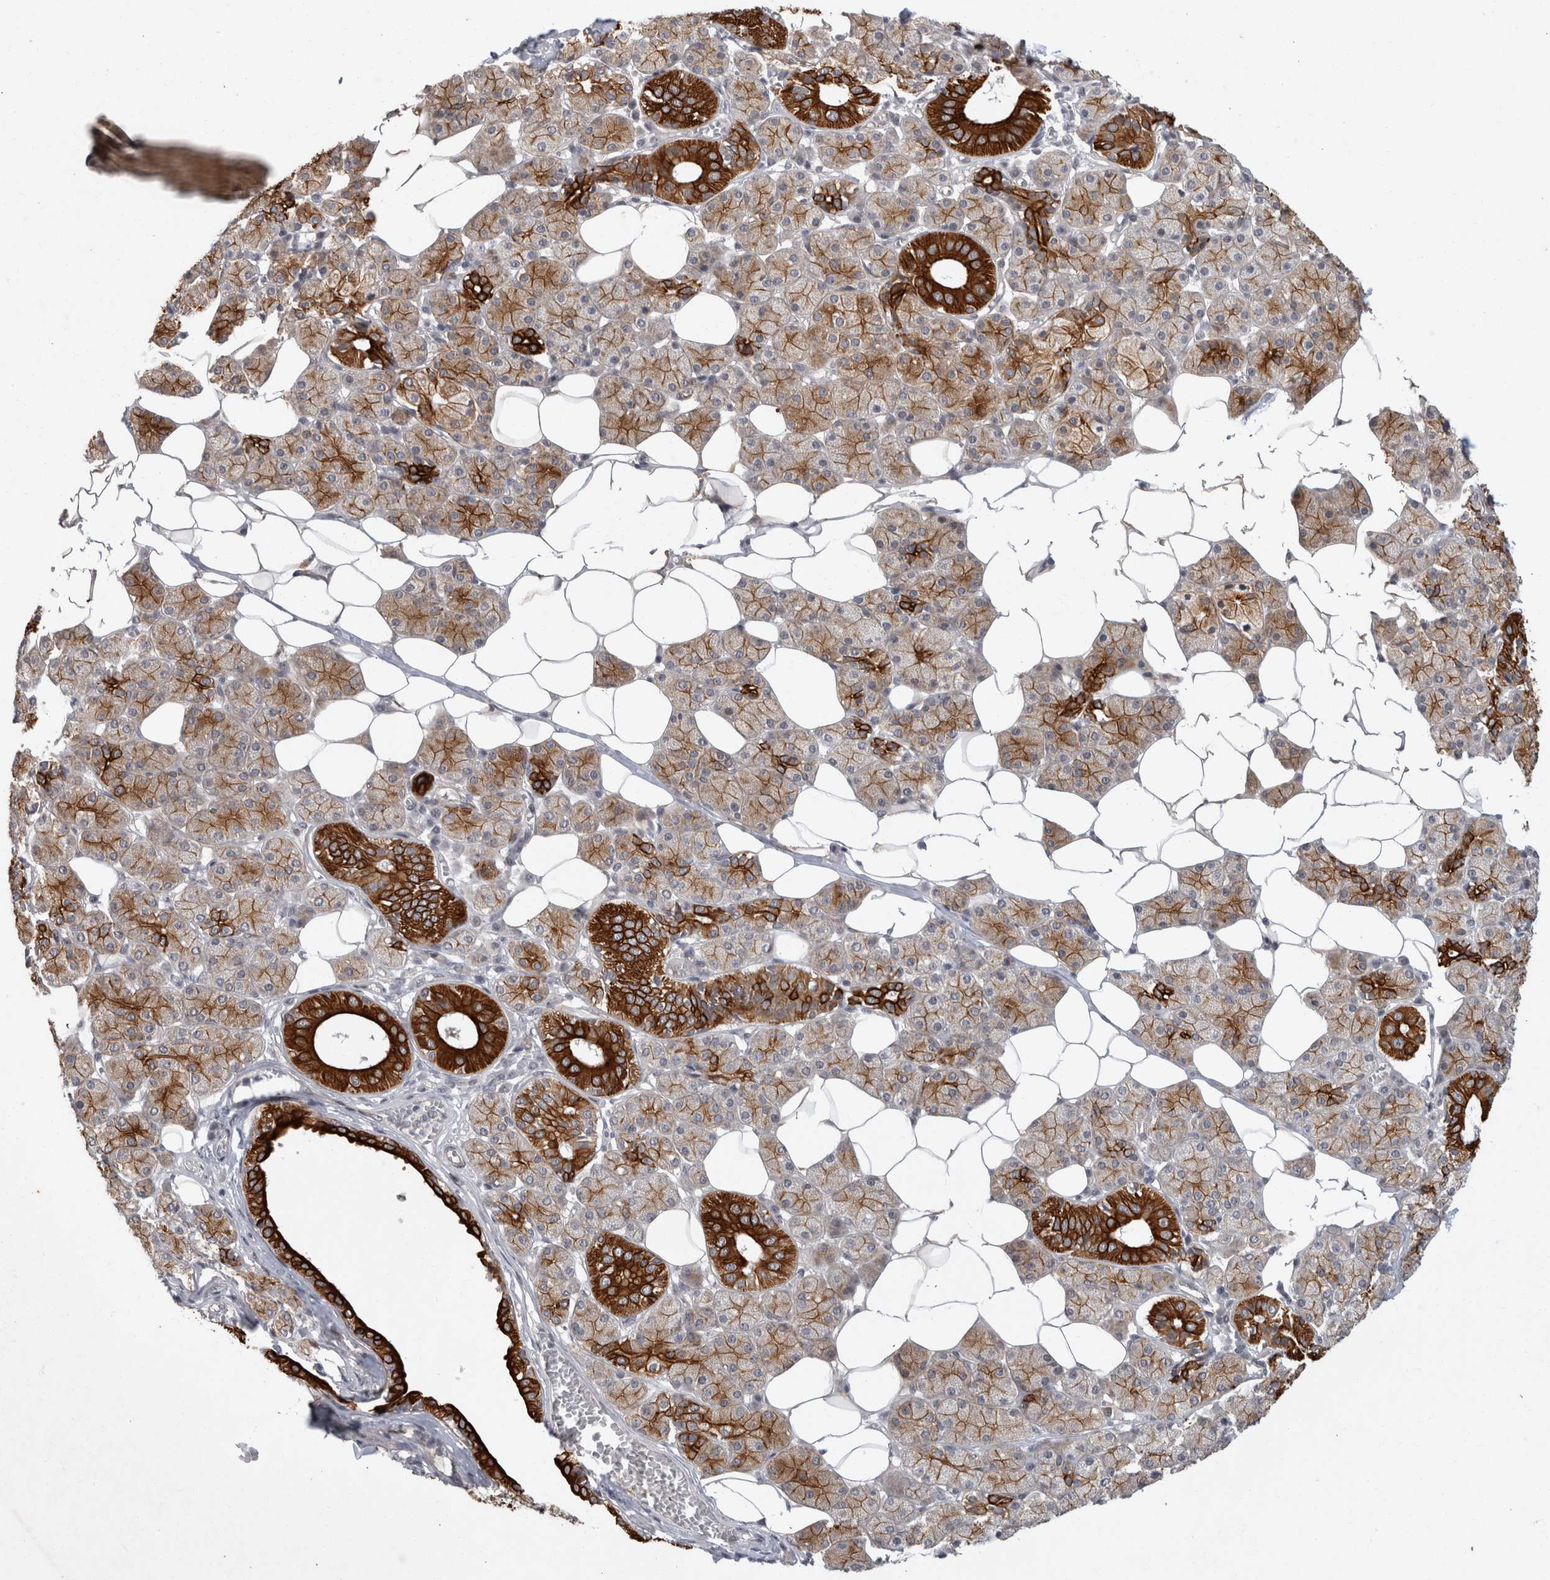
{"staining": {"intensity": "strong", "quantity": ">75%", "location": "cytoplasmic/membranous"}, "tissue": "salivary gland", "cell_type": "Glandular cells", "image_type": "normal", "snomed": [{"axis": "morphology", "description": "Normal tissue, NOS"}, {"axis": "topography", "description": "Salivary gland"}], "caption": "Brown immunohistochemical staining in unremarkable human salivary gland reveals strong cytoplasmic/membranous expression in about >75% of glandular cells.", "gene": "CRISPLD1", "patient": {"sex": "female", "age": 33}}